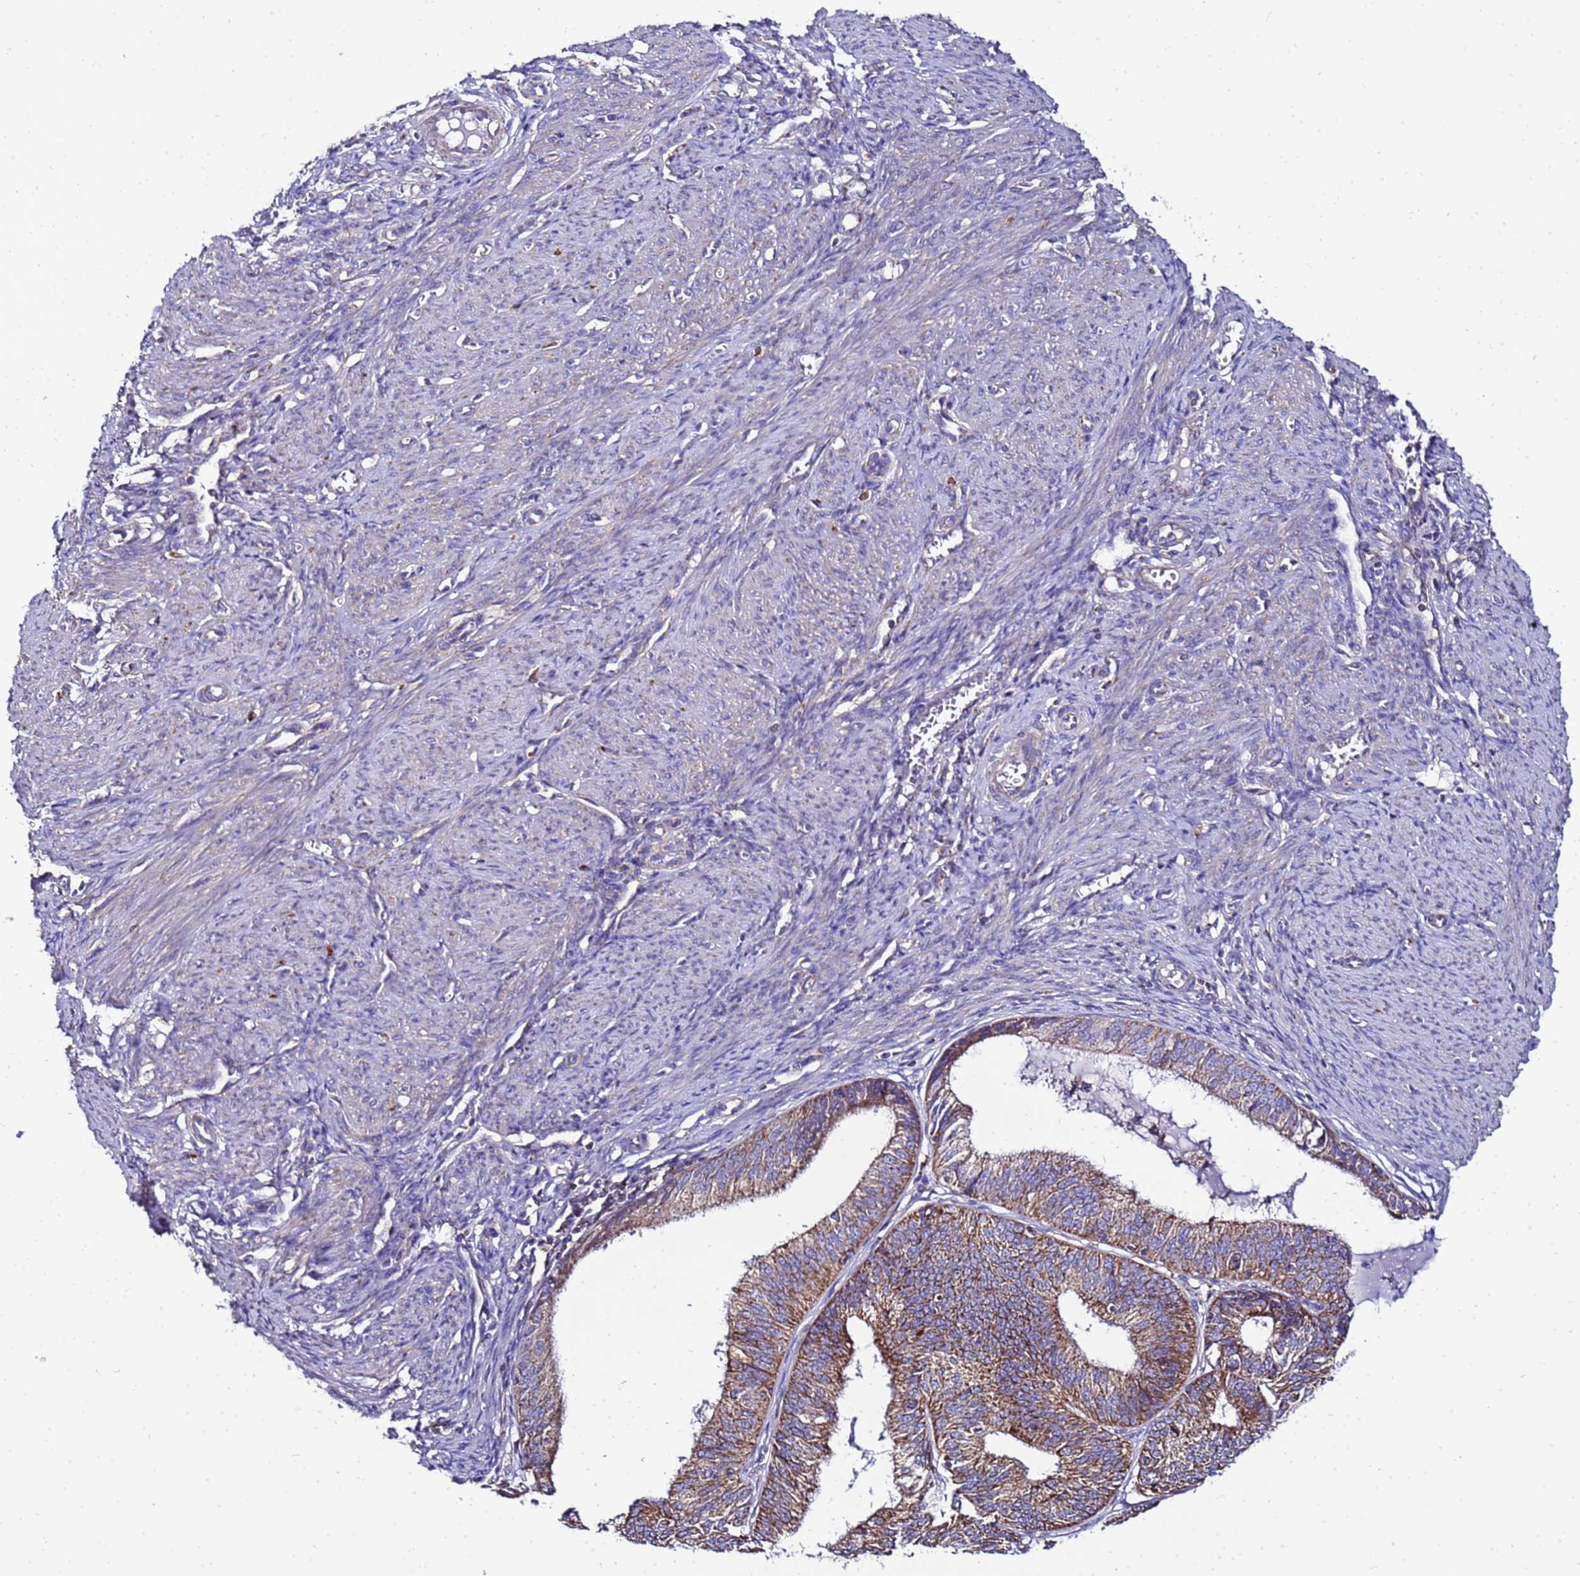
{"staining": {"intensity": "moderate", "quantity": ">75%", "location": "cytoplasmic/membranous"}, "tissue": "endometrial cancer", "cell_type": "Tumor cells", "image_type": "cancer", "snomed": [{"axis": "morphology", "description": "Adenocarcinoma, NOS"}, {"axis": "topography", "description": "Endometrium"}], "caption": "Immunohistochemical staining of human adenocarcinoma (endometrial) demonstrates medium levels of moderate cytoplasmic/membranous protein staining in approximately >75% of tumor cells. The protein of interest is stained brown, and the nuclei are stained in blue (DAB (3,3'-diaminobenzidine) IHC with brightfield microscopy, high magnification).", "gene": "HIGD2A", "patient": {"sex": "female", "age": 51}}